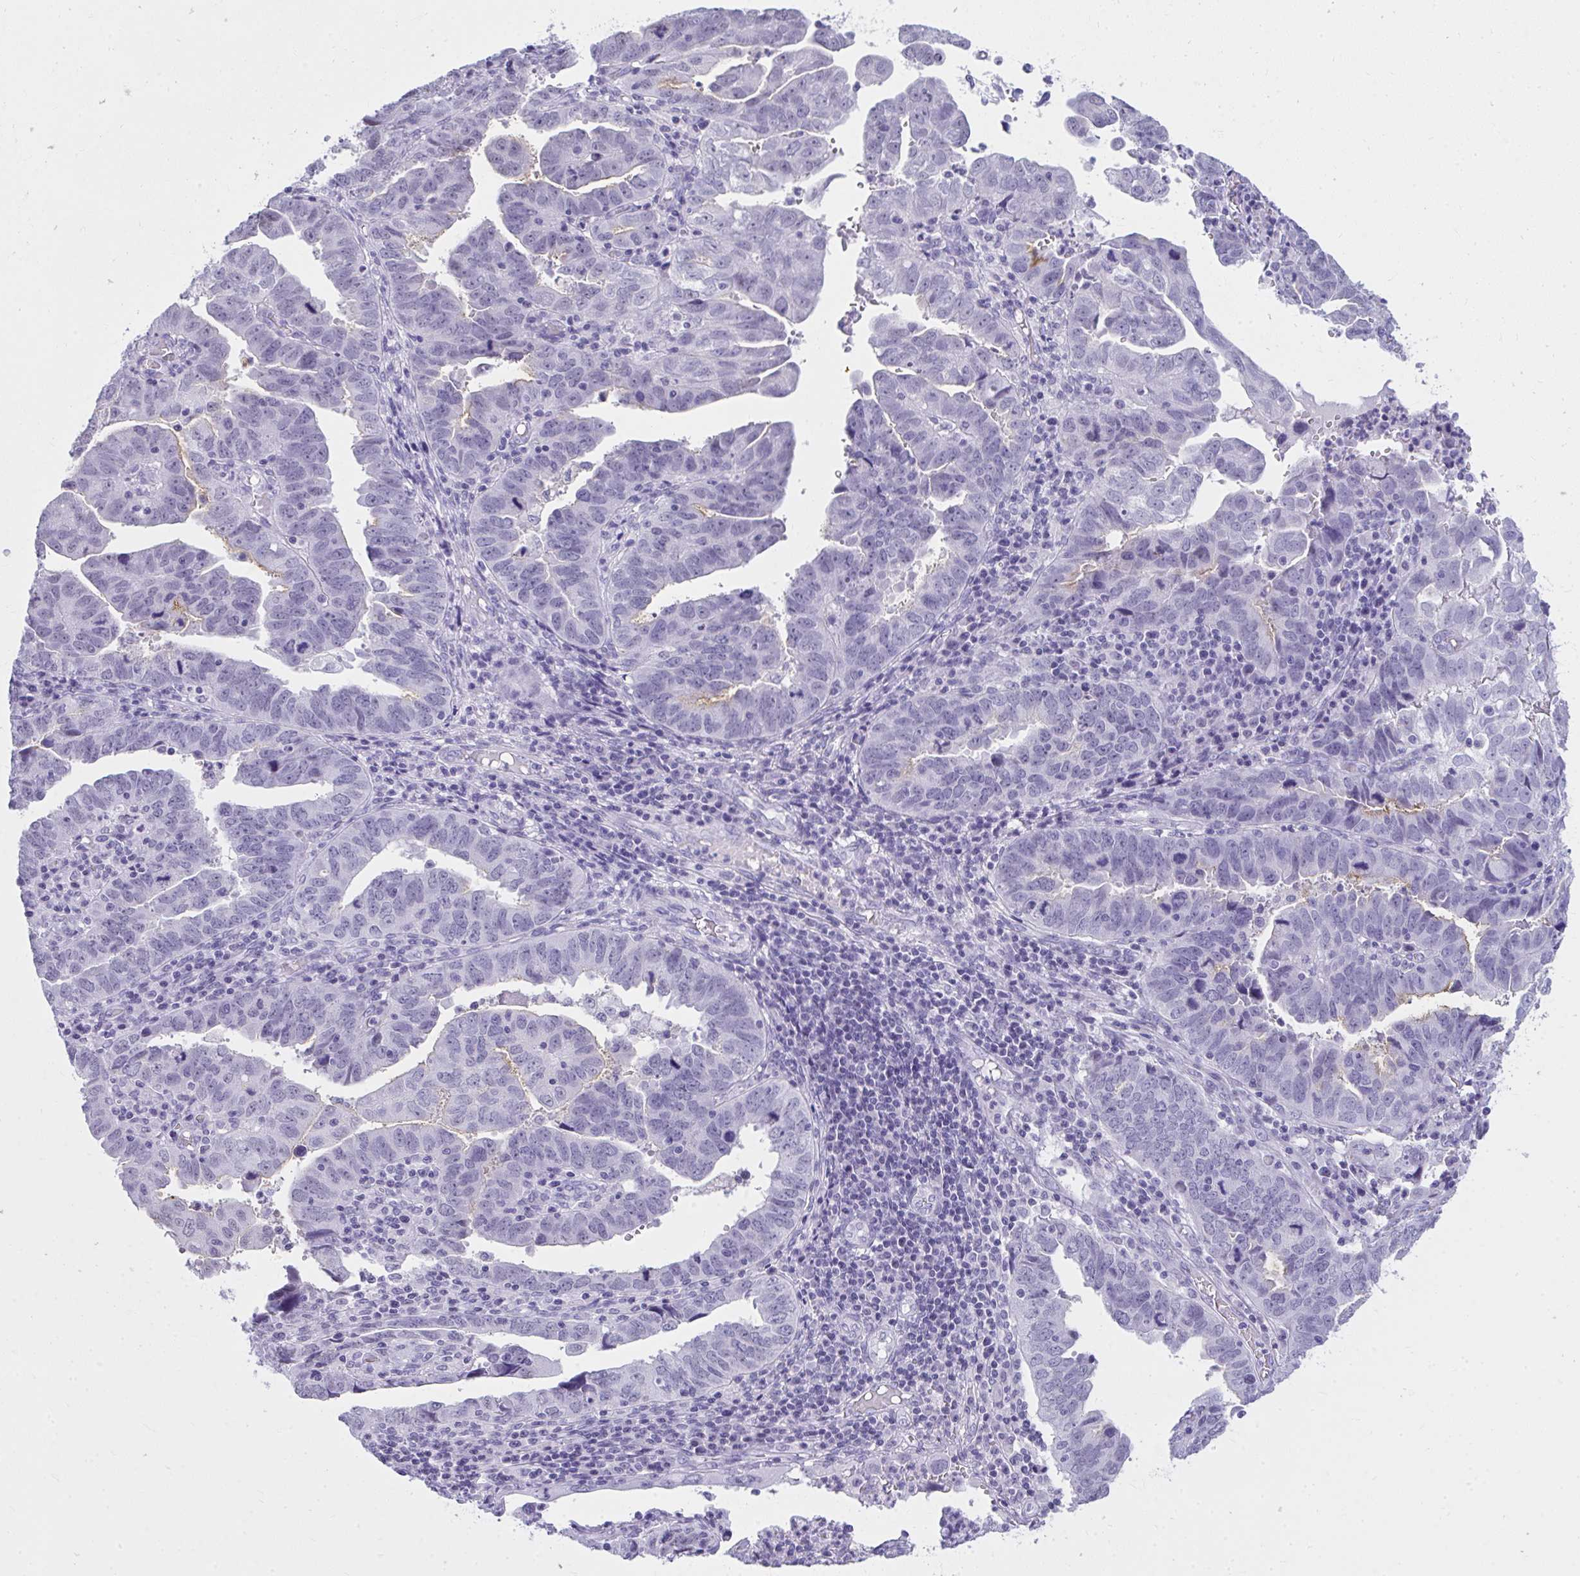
{"staining": {"intensity": "negative", "quantity": "none", "location": "none"}, "tissue": "endometrial cancer", "cell_type": "Tumor cells", "image_type": "cancer", "snomed": [{"axis": "morphology", "description": "Adenocarcinoma, NOS"}, {"axis": "topography", "description": "Uterus"}], "caption": "The photomicrograph reveals no significant positivity in tumor cells of endometrial cancer (adenocarcinoma). (DAB (3,3'-diaminobenzidine) IHC with hematoxylin counter stain).", "gene": "OR5F1", "patient": {"sex": "female", "age": 62}}